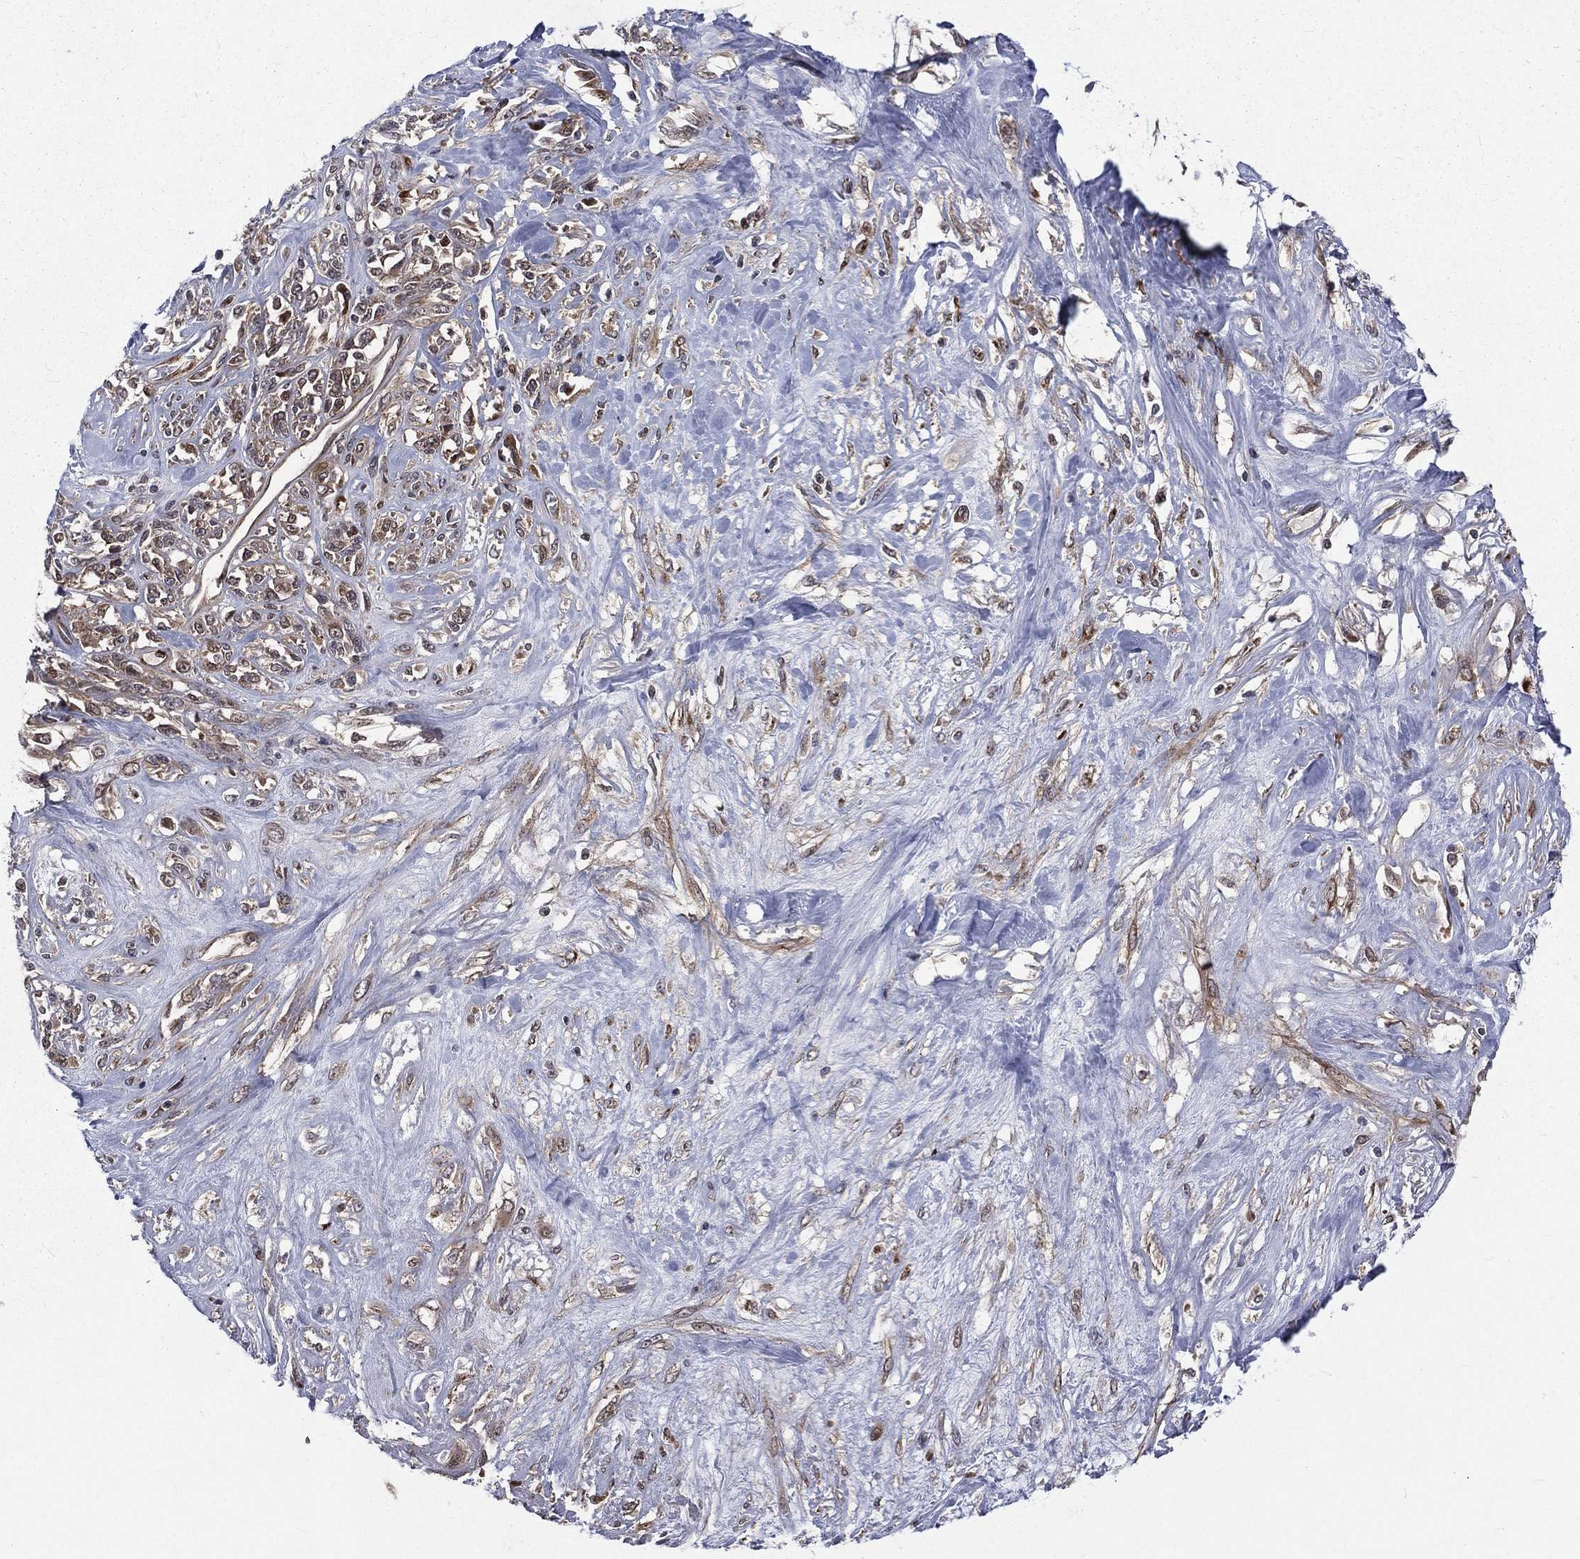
{"staining": {"intensity": "moderate", "quantity": "<25%", "location": "cytoplasmic/membranous"}, "tissue": "melanoma", "cell_type": "Tumor cells", "image_type": "cancer", "snomed": [{"axis": "morphology", "description": "Malignant melanoma, NOS"}, {"axis": "topography", "description": "Skin"}], "caption": "Melanoma tissue displays moderate cytoplasmic/membranous positivity in approximately <25% of tumor cells, visualized by immunohistochemistry.", "gene": "ARL3", "patient": {"sex": "female", "age": 91}}